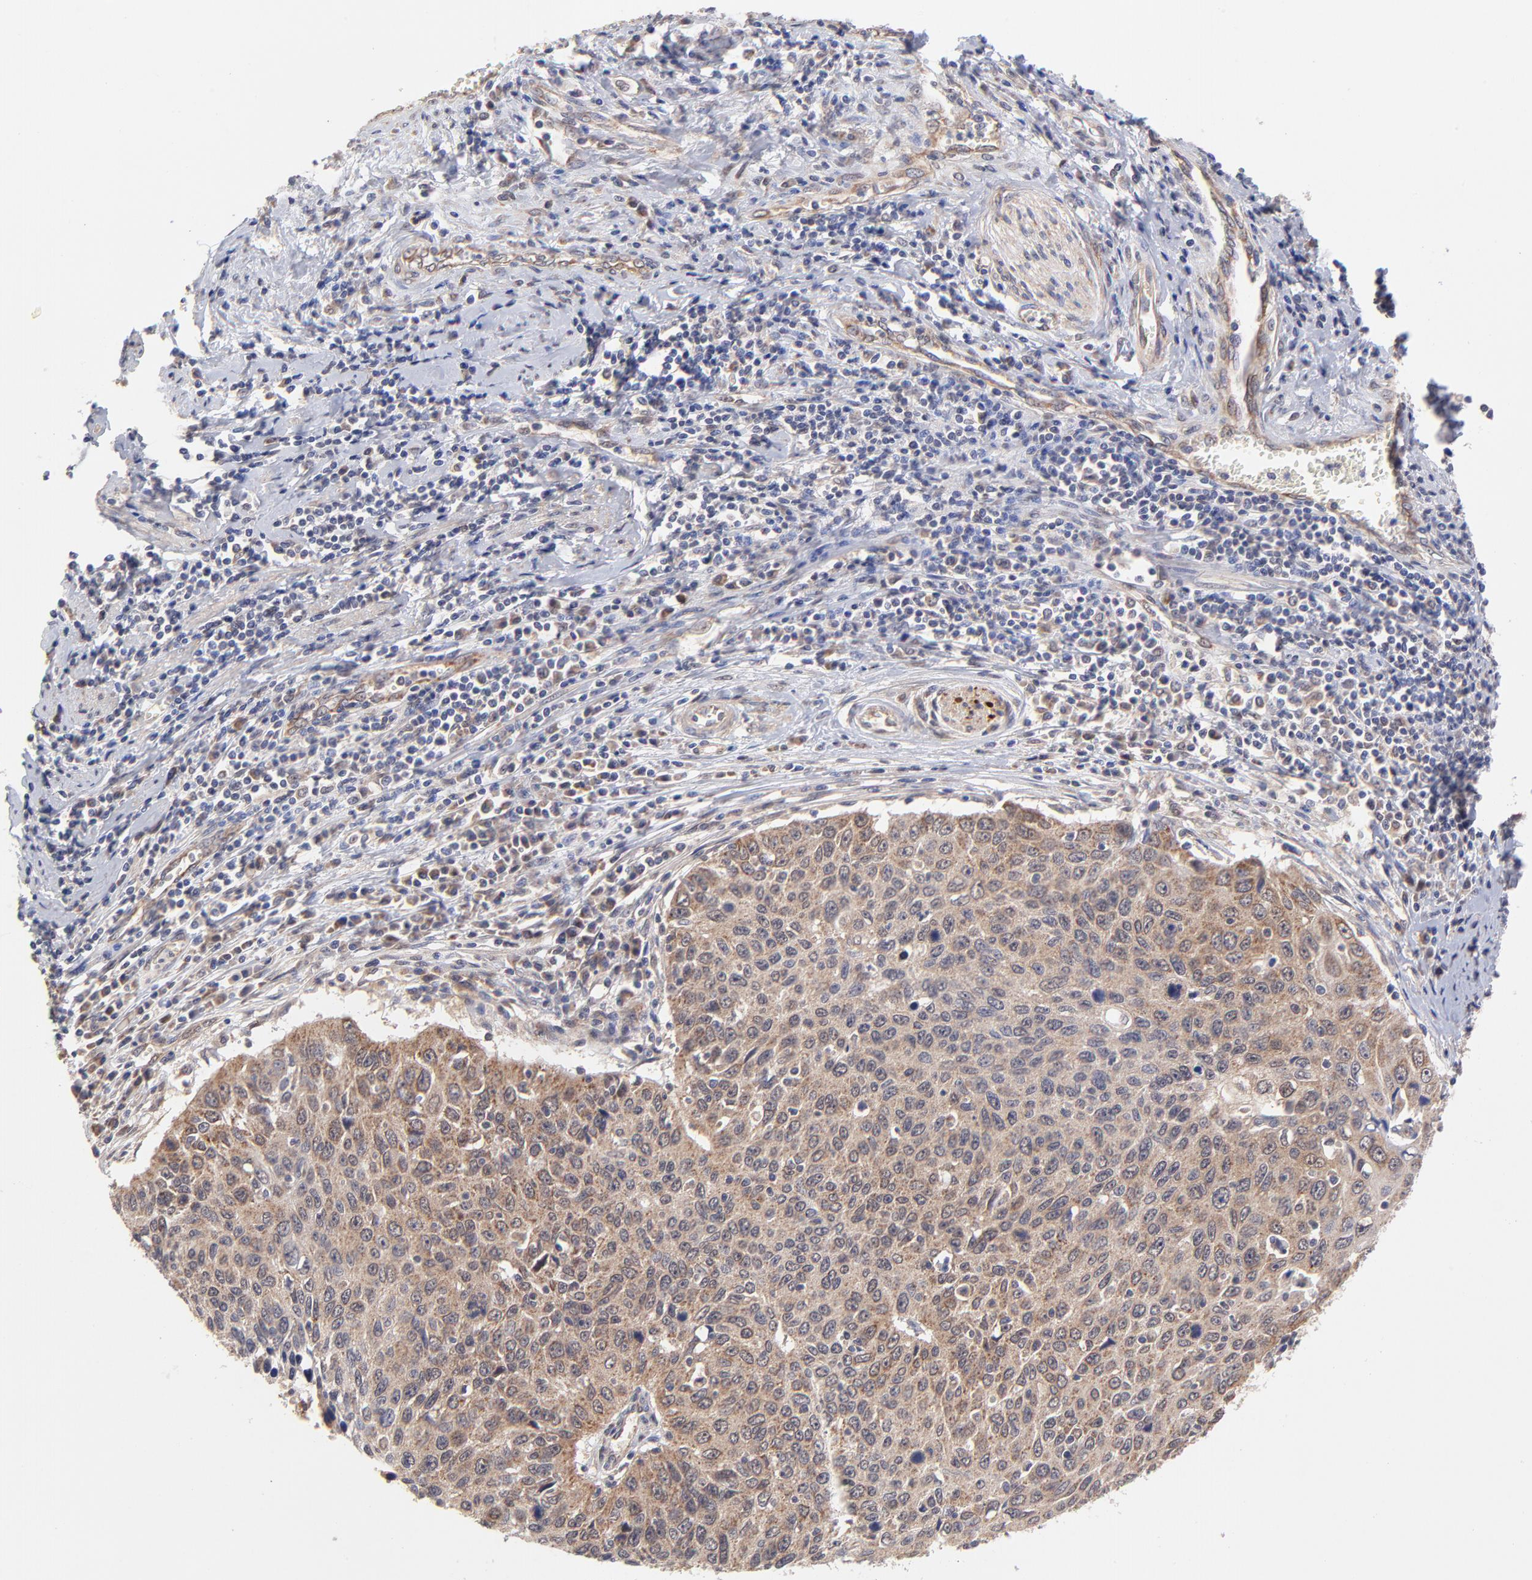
{"staining": {"intensity": "moderate", "quantity": ">75%", "location": "cytoplasmic/membranous"}, "tissue": "cervical cancer", "cell_type": "Tumor cells", "image_type": "cancer", "snomed": [{"axis": "morphology", "description": "Squamous cell carcinoma, NOS"}, {"axis": "topography", "description": "Cervix"}], "caption": "Cervical cancer tissue reveals moderate cytoplasmic/membranous positivity in approximately >75% of tumor cells The staining was performed using DAB (3,3'-diaminobenzidine), with brown indicating positive protein expression. Nuclei are stained blue with hematoxylin.", "gene": "UBE2H", "patient": {"sex": "female", "age": 53}}